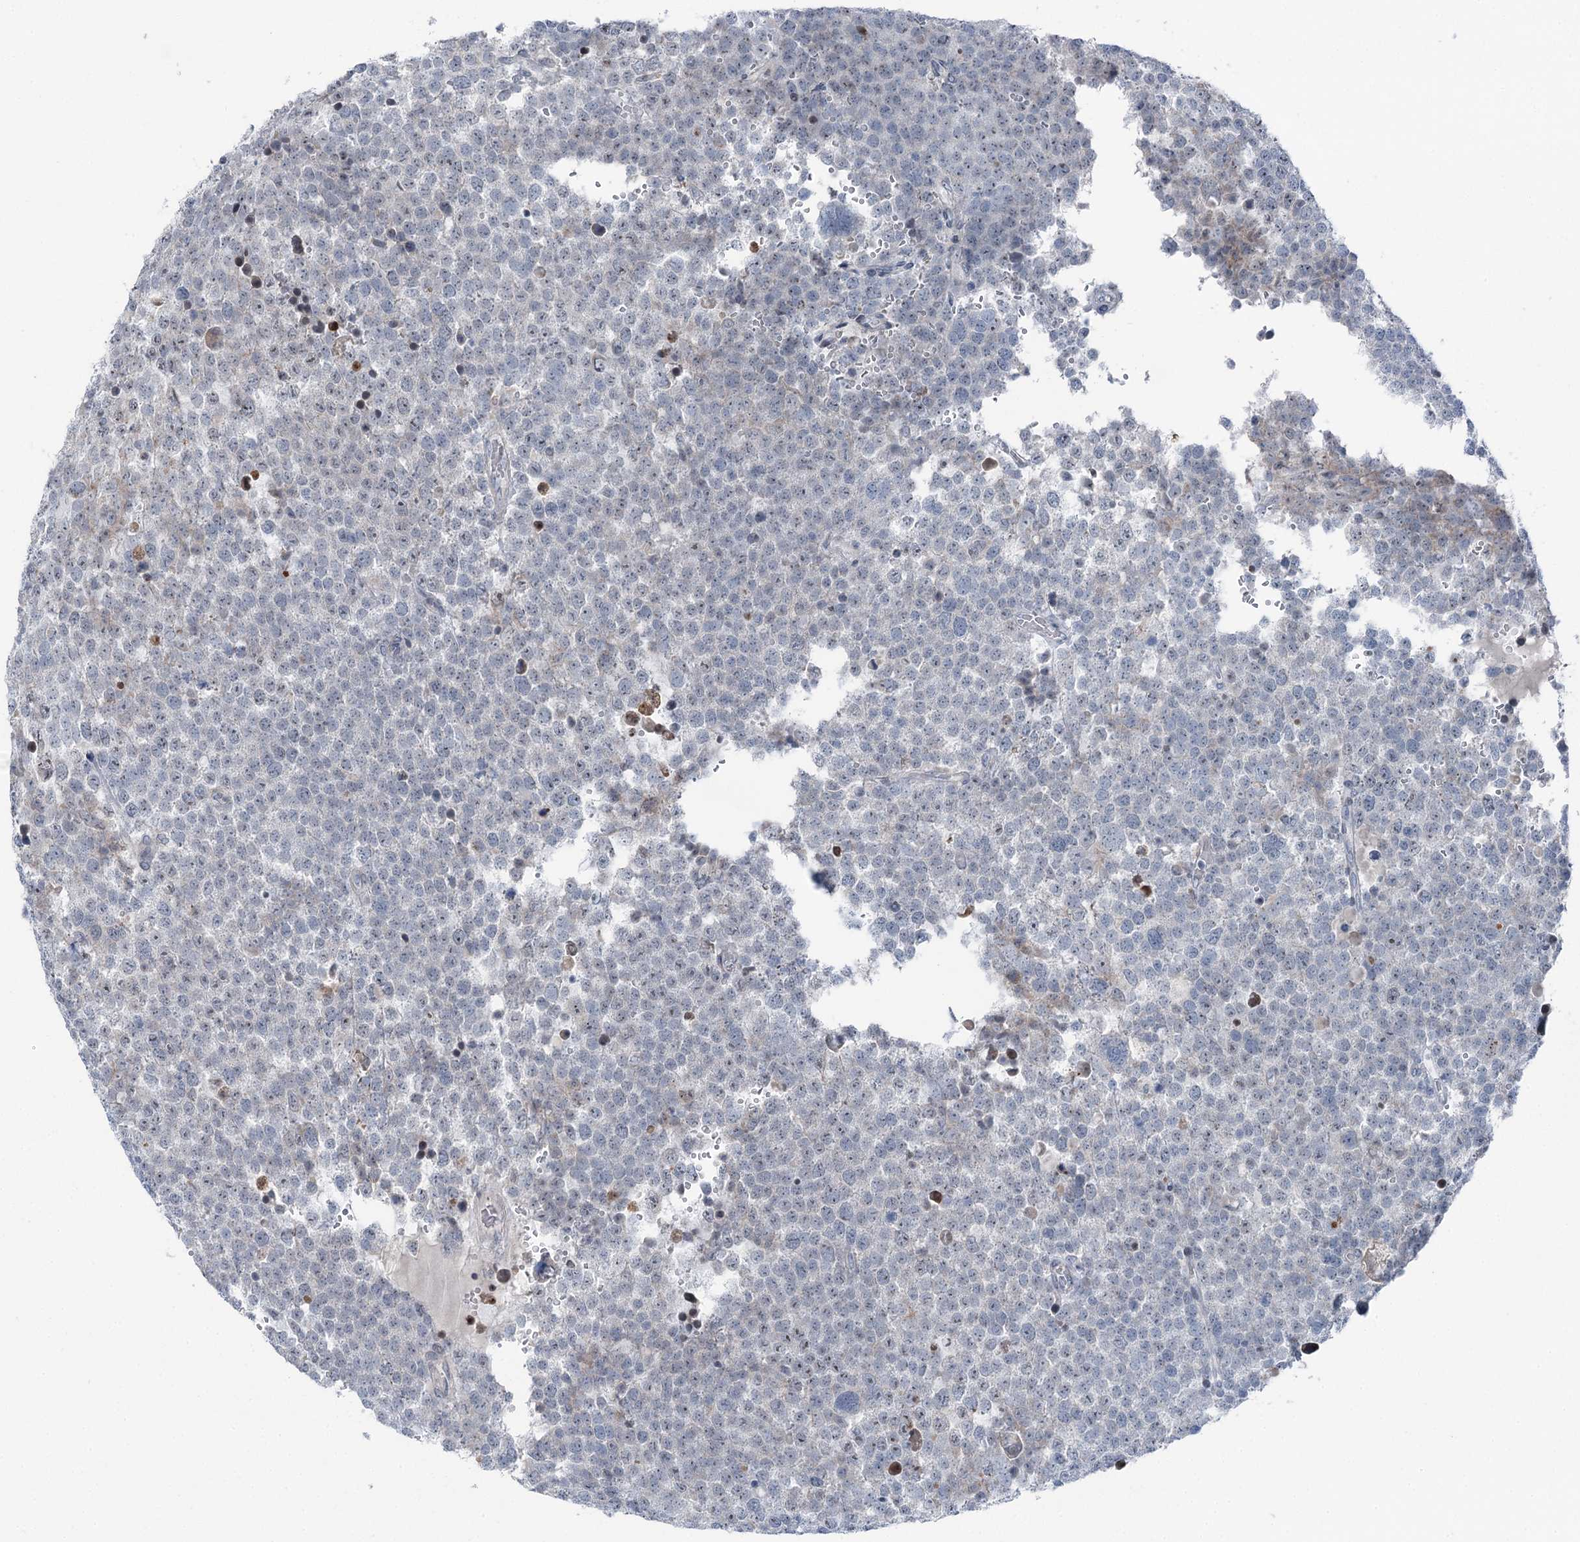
{"staining": {"intensity": "negative", "quantity": "none", "location": "none"}, "tissue": "testis cancer", "cell_type": "Tumor cells", "image_type": "cancer", "snomed": [{"axis": "morphology", "description": "Seminoma, NOS"}, {"axis": "topography", "description": "Testis"}], "caption": "Immunohistochemistry micrograph of neoplastic tissue: seminoma (testis) stained with DAB shows no significant protein positivity in tumor cells. (Stains: DAB IHC with hematoxylin counter stain, Microscopy: brightfield microscopy at high magnification).", "gene": "STEEP1", "patient": {"sex": "male", "age": 71}}